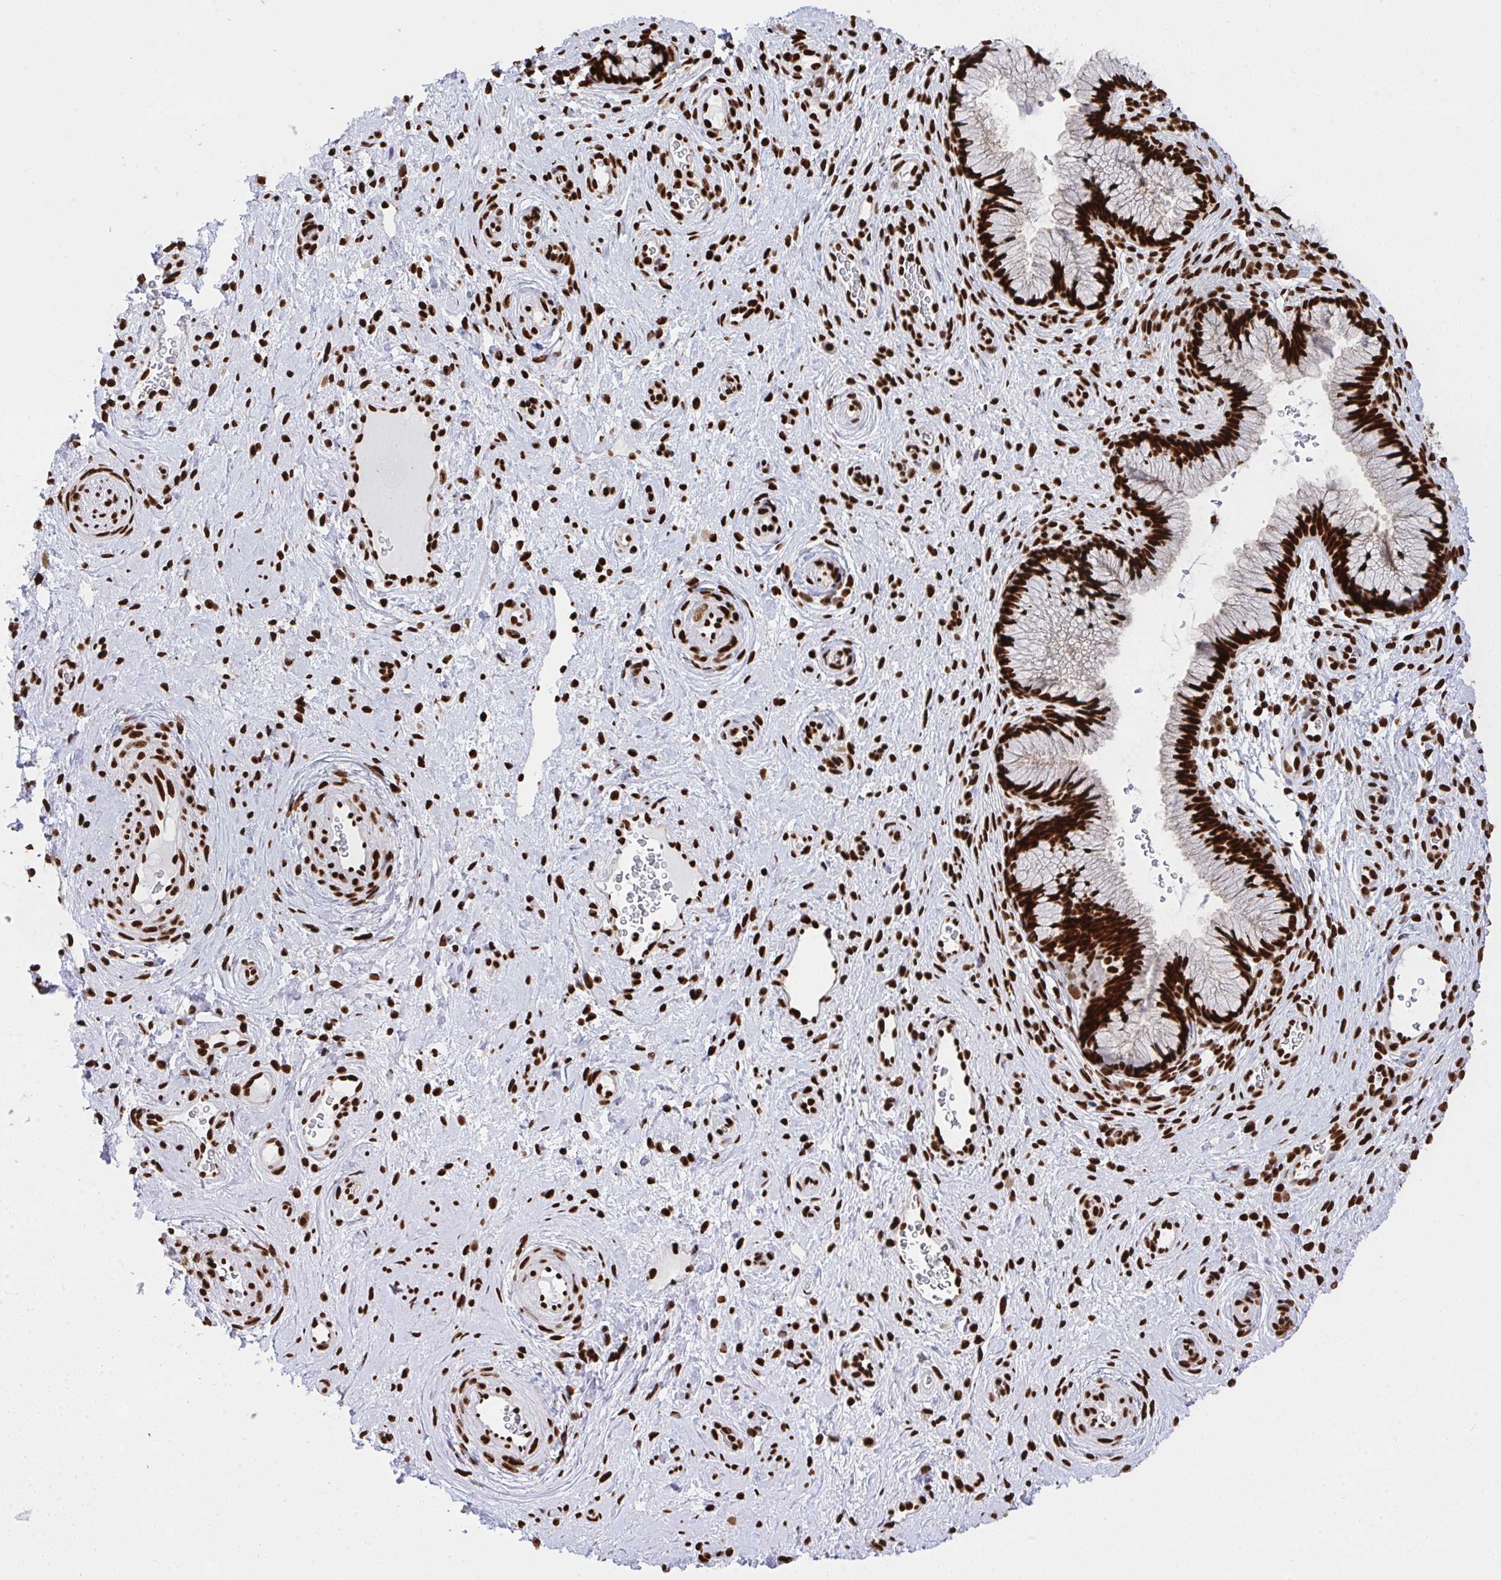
{"staining": {"intensity": "strong", "quantity": ">75%", "location": "nuclear"}, "tissue": "cervix", "cell_type": "Glandular cells", "image_type": "normal", "snomed": [{"axis": "morphology", "description": "Normal tissue, NOS"}, {"axis": "topography", "description": "Cervix"}], "caption": "The micrograph exhibits immunohistochemical staining of benign cervix. There is strong nuclear expression is identified in approximately >75% of glandular cells. The staining is performed using DAB brown chromogen to label protein expression. The nuclei are counter-stained blue using hematoxylin.", "gene": "HNRNPL", "patient": {"sex": "female", "age": 34}}